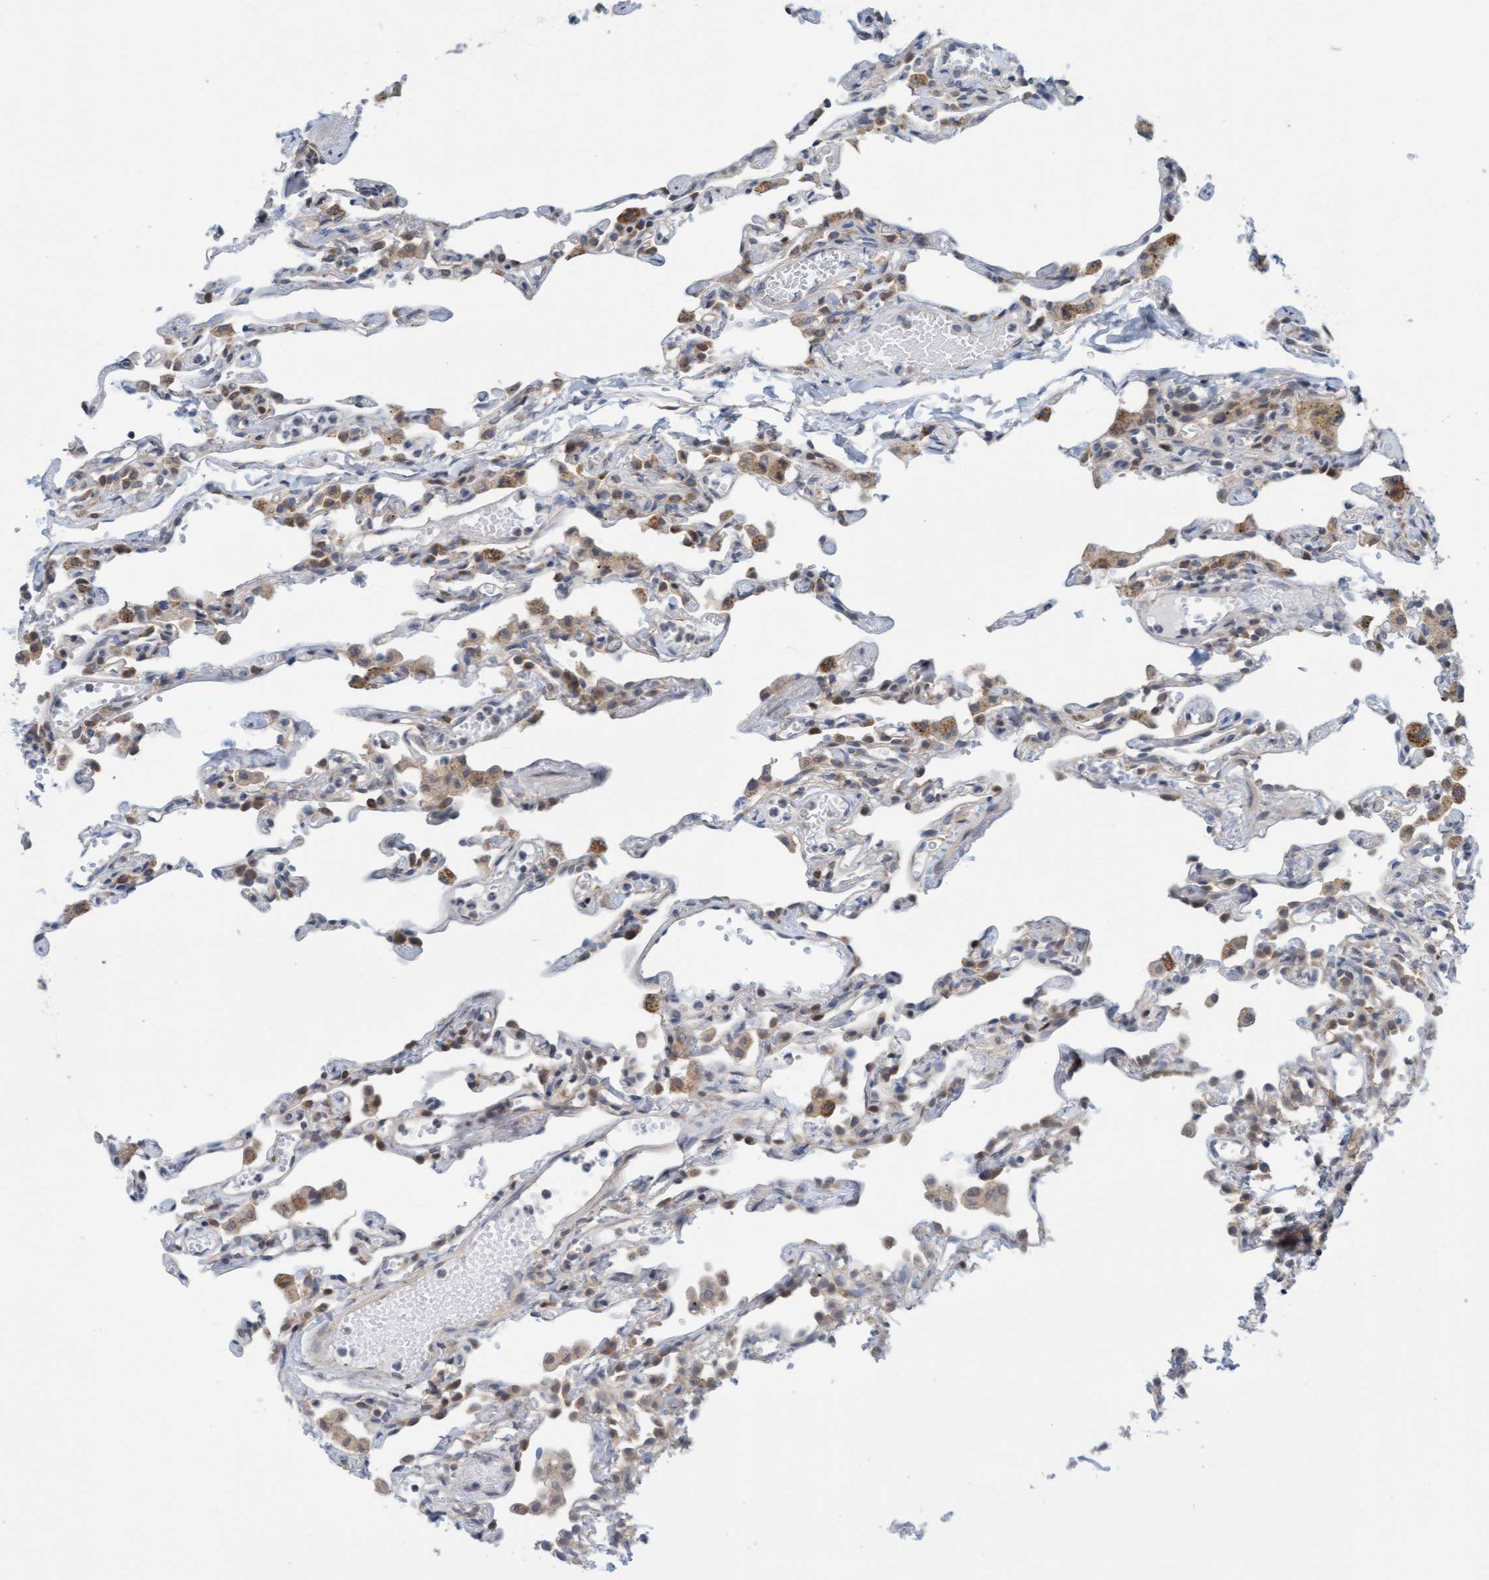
{"staining": {"intensity": "weak", "quantity": "25%-75%", "location": "cytoplasmic/membranous"}, "tissue": "lung", "cell_type": "Alveolar cells", "image_type": "normal", "snomed": [{"axis": "morphology", "description": "Normal tissue, NOS"}, {"axis": "topography", "description": "Lung"}], "caption": "IHC (DAB) staining of normal human lung reveals weak cytoplasmic/membranous protein positivity in approximately 25%-75% of alveolar cells.", "gene": "AMZ2", "patient": {"sex": "male", "age": 21}}